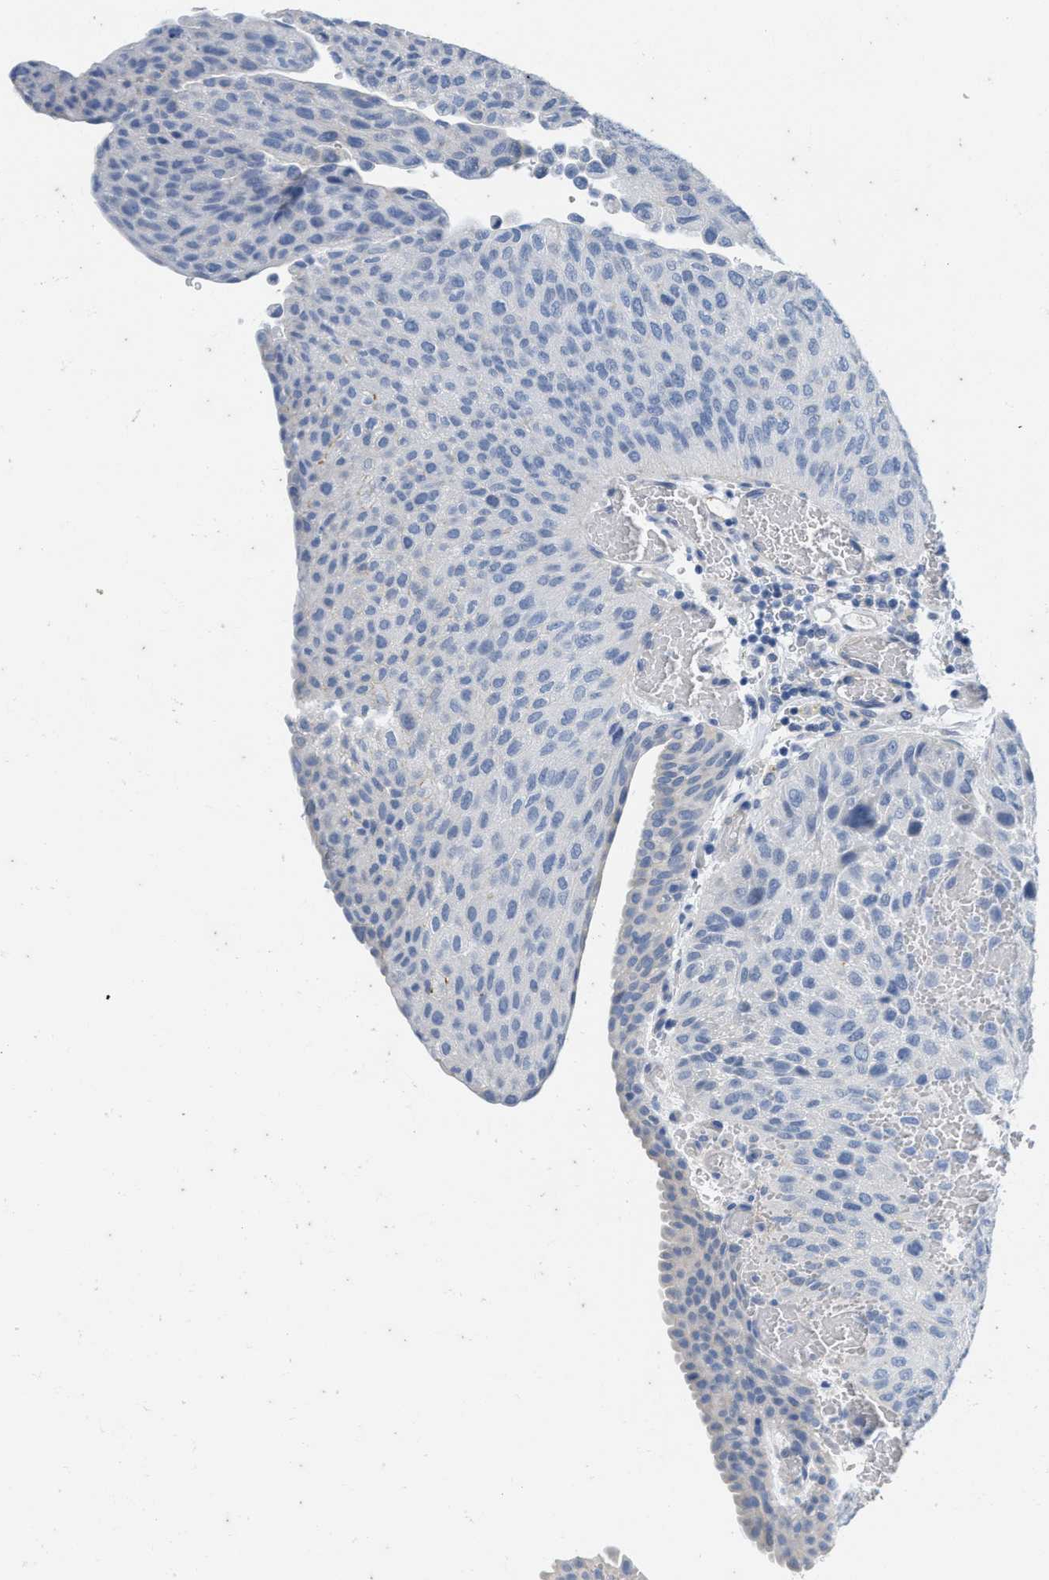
{"staining": {"intensity": "negative", "quantity": "none", "location": "none"}, "tissue": "urothelial cancer", "cell_type": "Tumor cells", "image_type": "cancer", "snomed": [{"axis": "morphology", "description": "Urothelial carcinoma, Low grade"}, {"axis": "morphology", "description": "Urothelial carcinoma, High grade"}, {"axis": "topography", "description": "Urinary bladder"}], "caption": "The photomicrograph shows no significant positivity in tumor cells of high-grade urothelial carcinoma.", "gene": "ABCB11", "patient": {"sex": "male", "age": 35}}